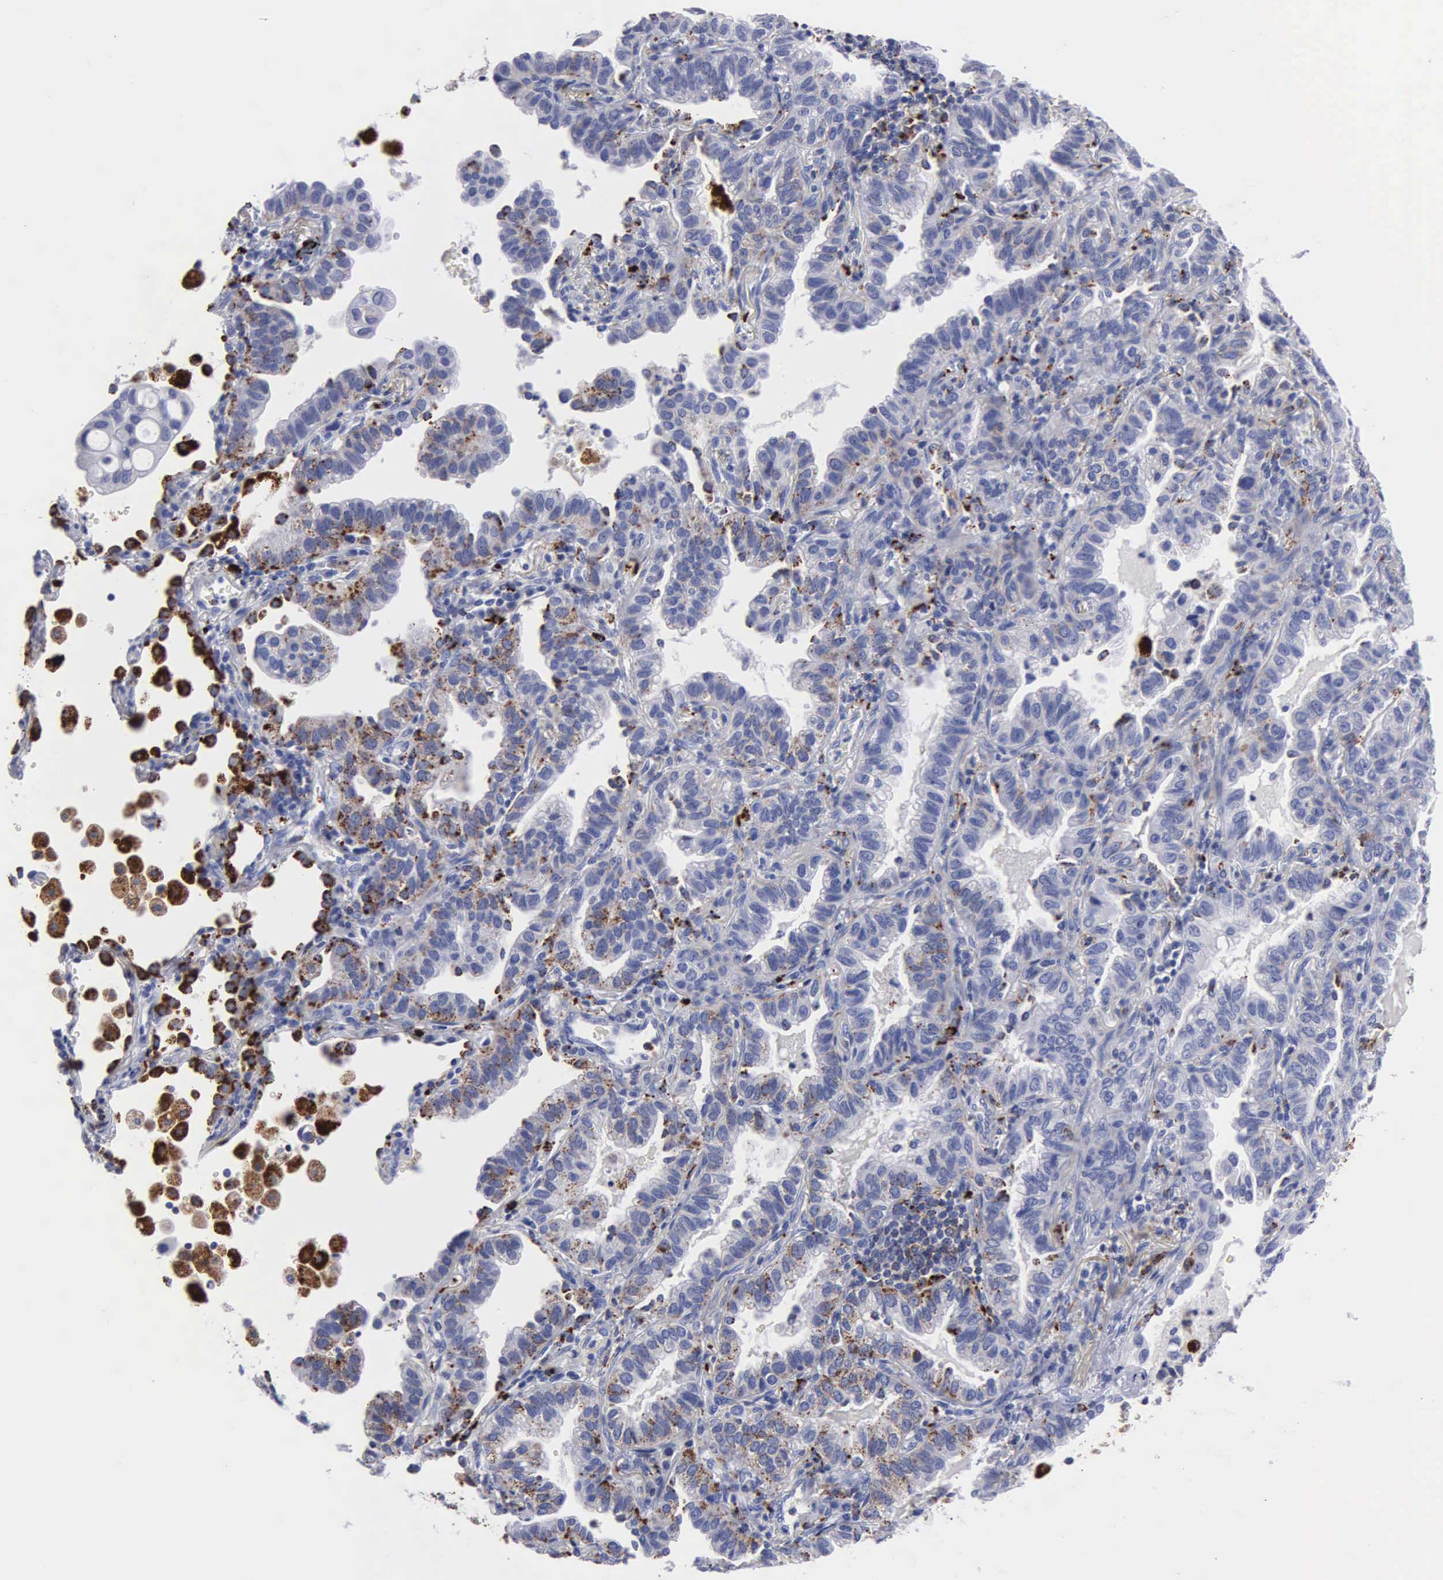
{"staining": {"intensity": "negative", "quantity": "none", "location": "none"}, "tissue": "lung cancer", "cell_type": "Tumor cells", "image_type": "cancer", "snomed": [{"axis": "morphology", "description": "Adenocarcinoma, NOS"}, {"axis": "topography", "description": "Lung"}], "caption": "There is no significant positivity in tumor cells of adenocarcinoma (lung).", "gene": "CTSH", "patient": {"sex": "female", "age": 50}}